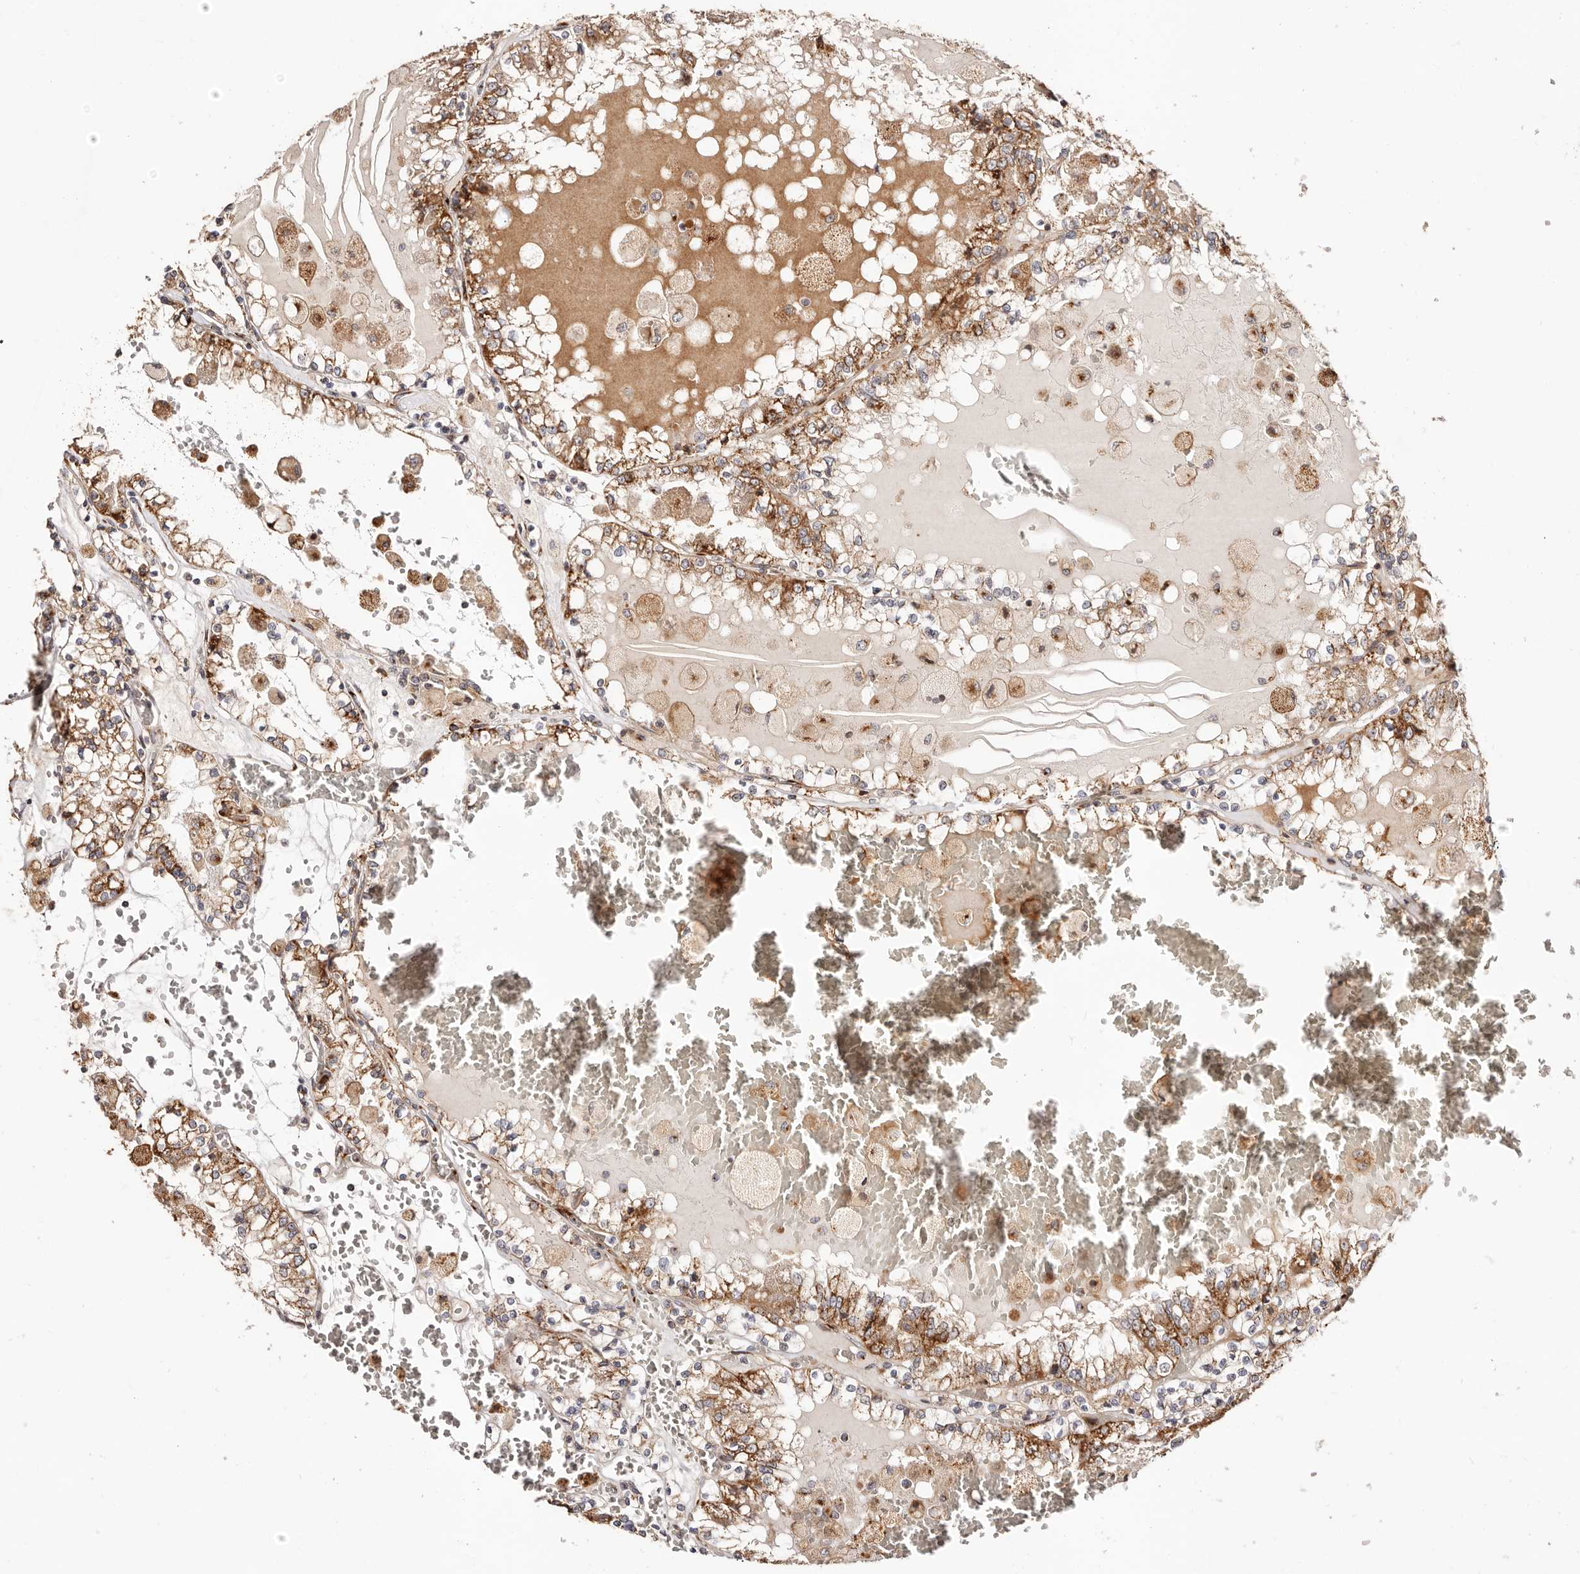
{"staining": {"intensity": "strong", "quantity": ">75%", "location": "cytoplasmic/membranous"}, "tissue": "renal cancer", "cell_type": "Tumor cells", "image_type": "cancer", "snomed": [{"axis": "morphology", "description": "Adenocarcinoma, NOS"}, {"axis": "topography", "description": "Kidney"}], "caption": "Adenocarcinoma (renal) stained with IHC exhibits strong cytoplasmic/membranous expression in approximately >75% of tumor cells. (DAB (3,3'-diaminobenzidine) IHC with brightfield microscopy, high magnification).", "gene": "MAPK6", "patient": {"sex": "female", "age": 56}}